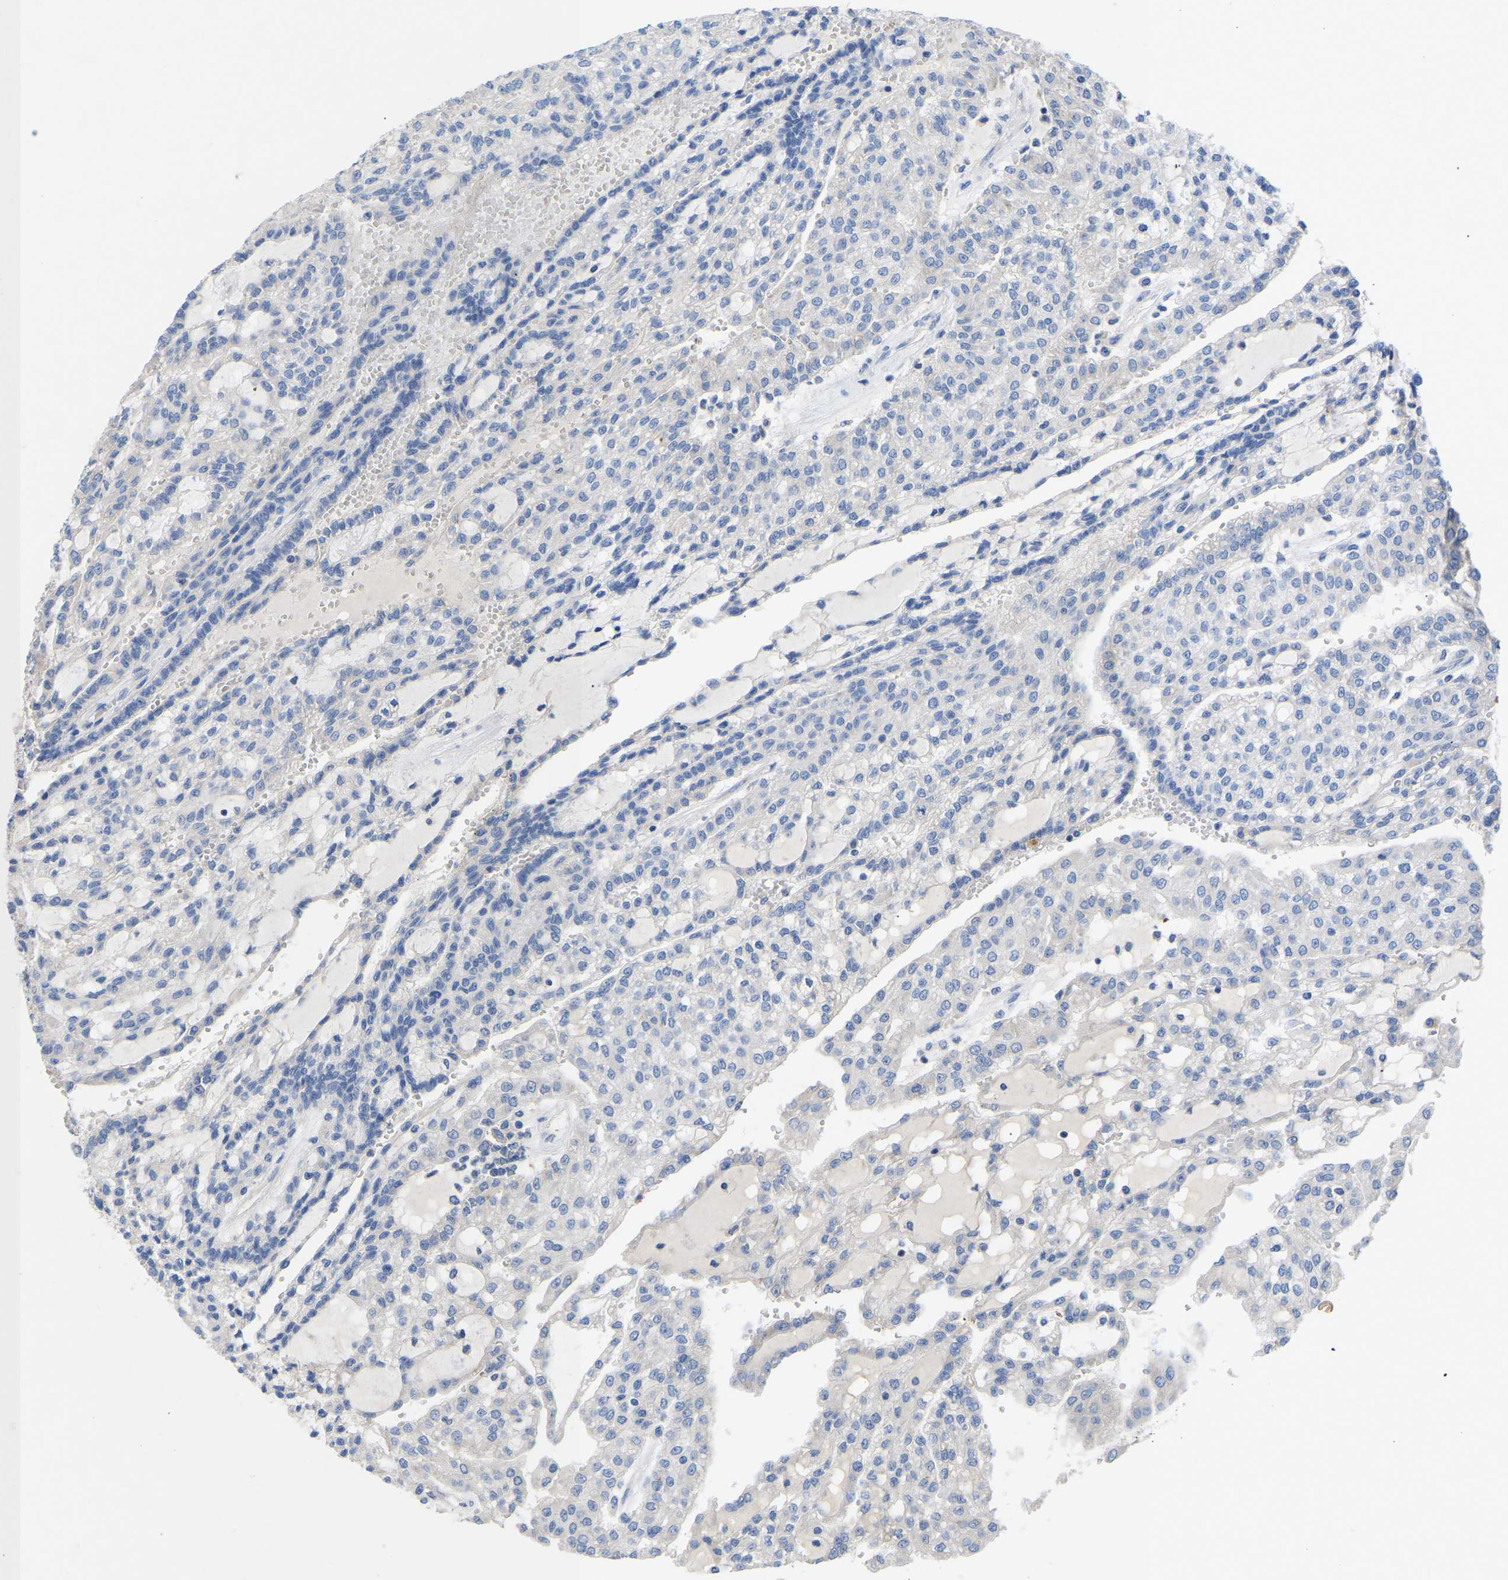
{"staining": {"intensity": "negative", "quantity": "none", "location": "none"}, "tissue": "renal cancer", "cell_type": "Tumor cells", "image_type": "cancer", "snomed": [{"axis": "morphology", "description": "Adenocarcinoma, NOS"}, {"axis": "topography", "description": "Kidney"}], "caption": "The image reveals no staining of tumor cells in renal cancer.", "gene": "ABCA10", "patient": {"sex": "male", "age": 63}}